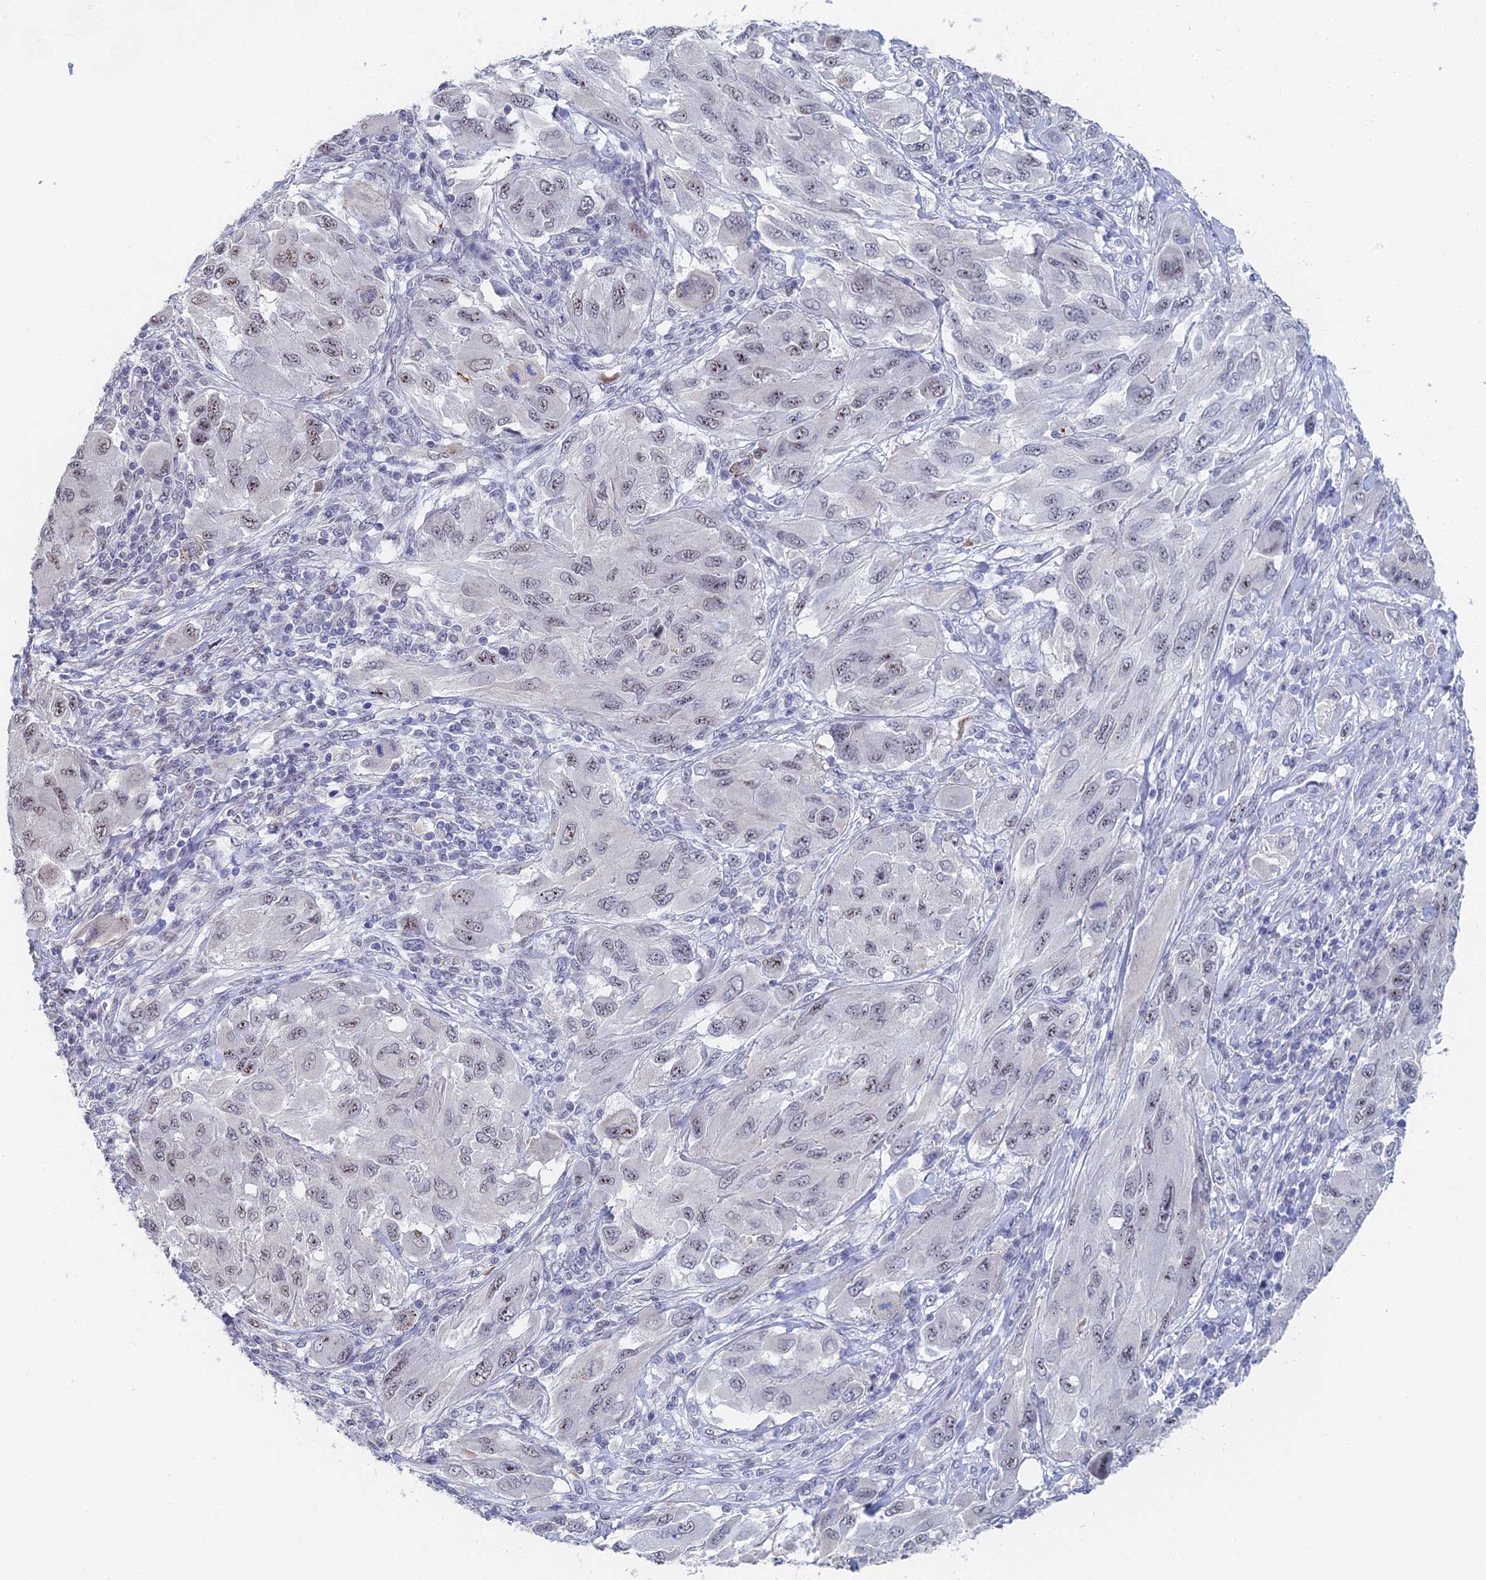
{"staining": {"intensity": "weak", "quantity": "25%-75%", "location": "nuclear"}, "tissue": "melanoma", "cell_type": "Tumor cells", "image_type": "cancer", "snomed": [{"axis": "morphology", "description": "Malignant melanoma, NOS"}, {"axis": "topography", "description": "Skin"}], "caption": "Malignant melanoma stained with a protein marker reveals weak staining in tumor cells.", "gene": "GMNC", "patient": {"sex": "female", "age": 91}}